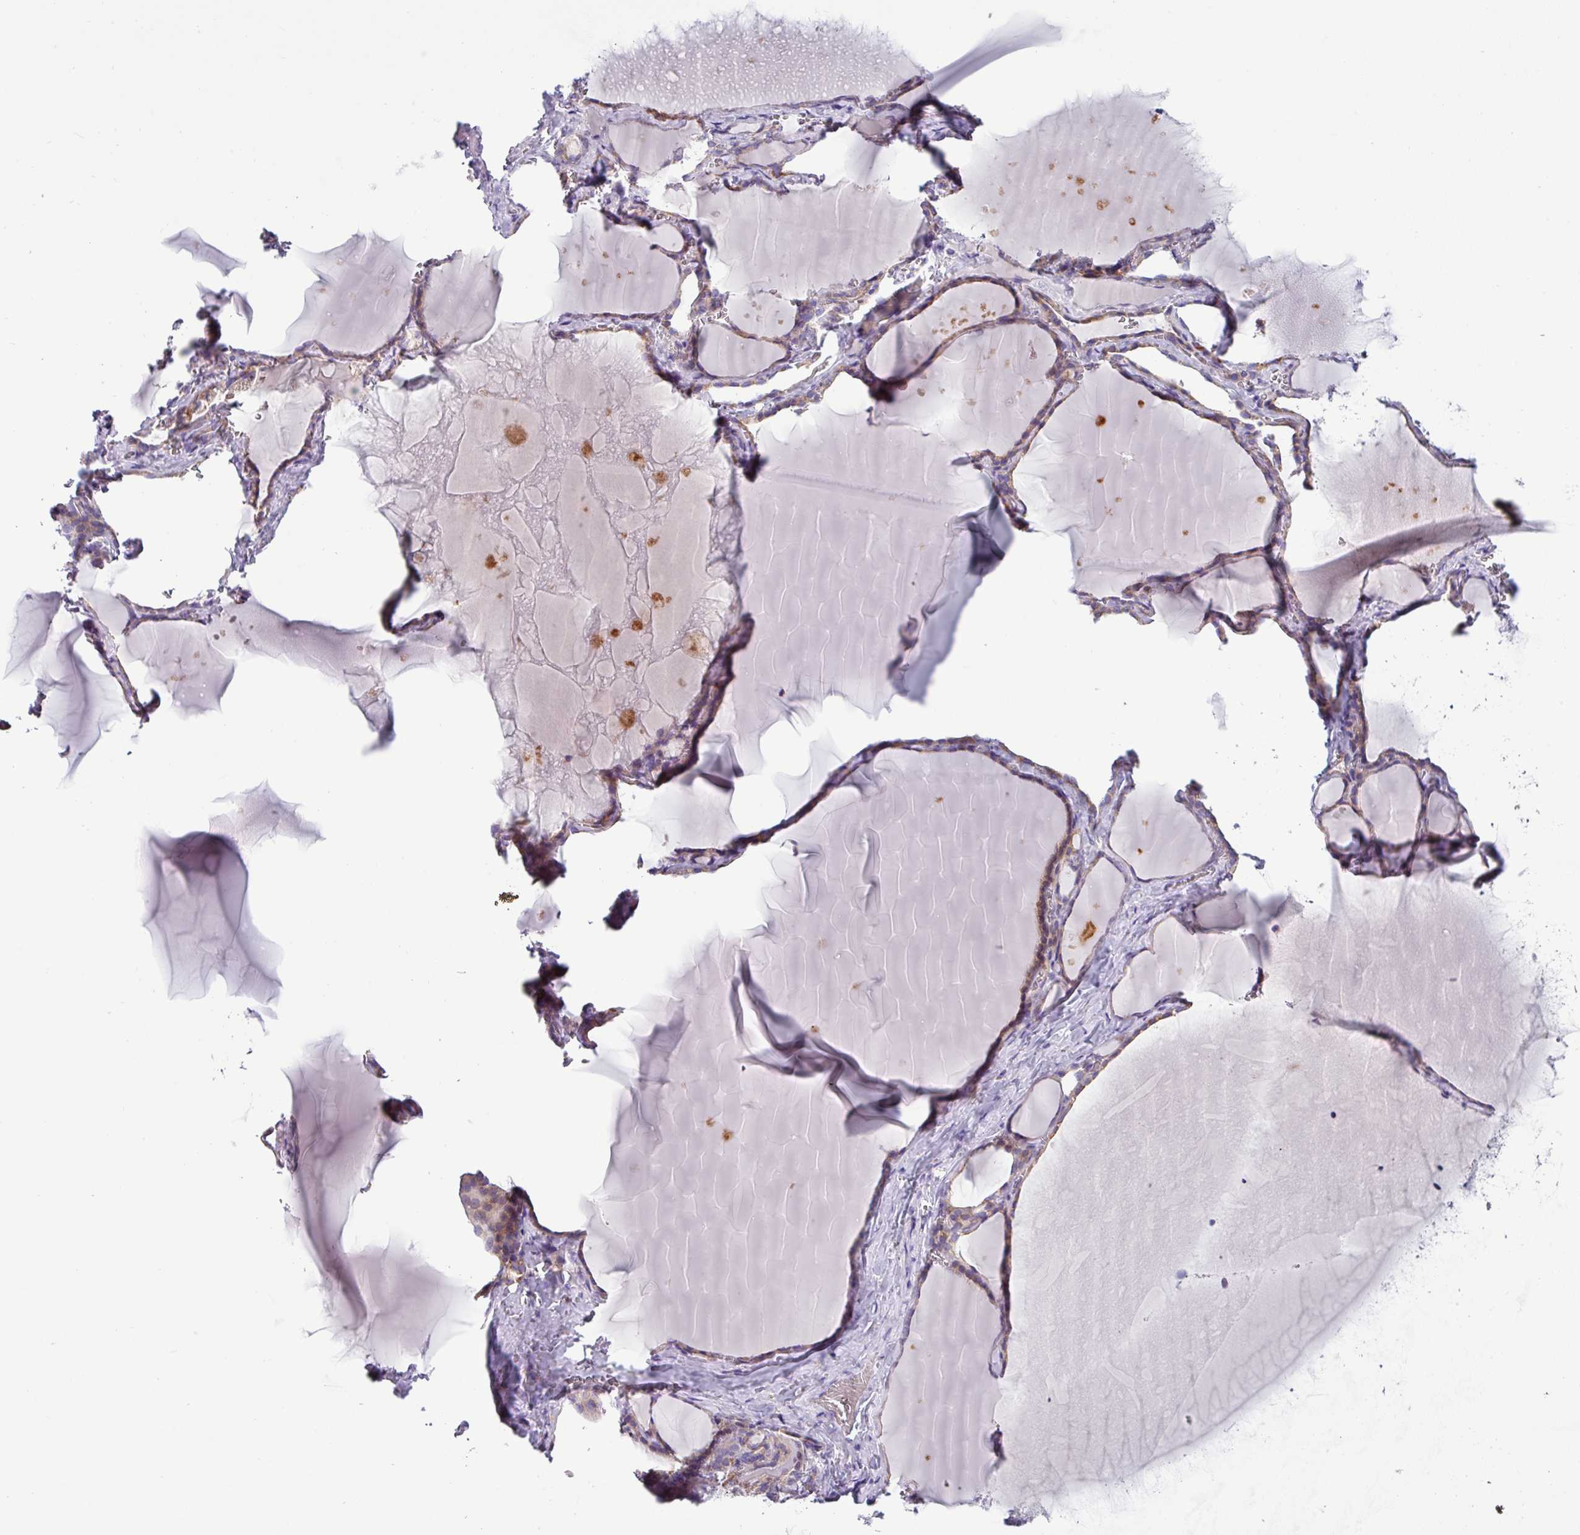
{"staining": {"intensity": "weak", "quantity": ">75%", "location": "cytoplasmic/membranous"}, "tissue": "thyroid gland", "cell_type": "Glandular cells", "image_type": "normal", "snomed": [{"axis": "morphology", "description": "Normal tissue, NOS"}, {"axis": "topography", "description": "Thyroid gland"}], "caption": "Immunohistochemistry (IHC) of benign human thyroid gland demonstrates low levels of weak cytoplasmic/membranous positivity in approximately >75% of glandular cells.", "gene": "RGS16", "patient": {"sex": "female", "age": 49}}